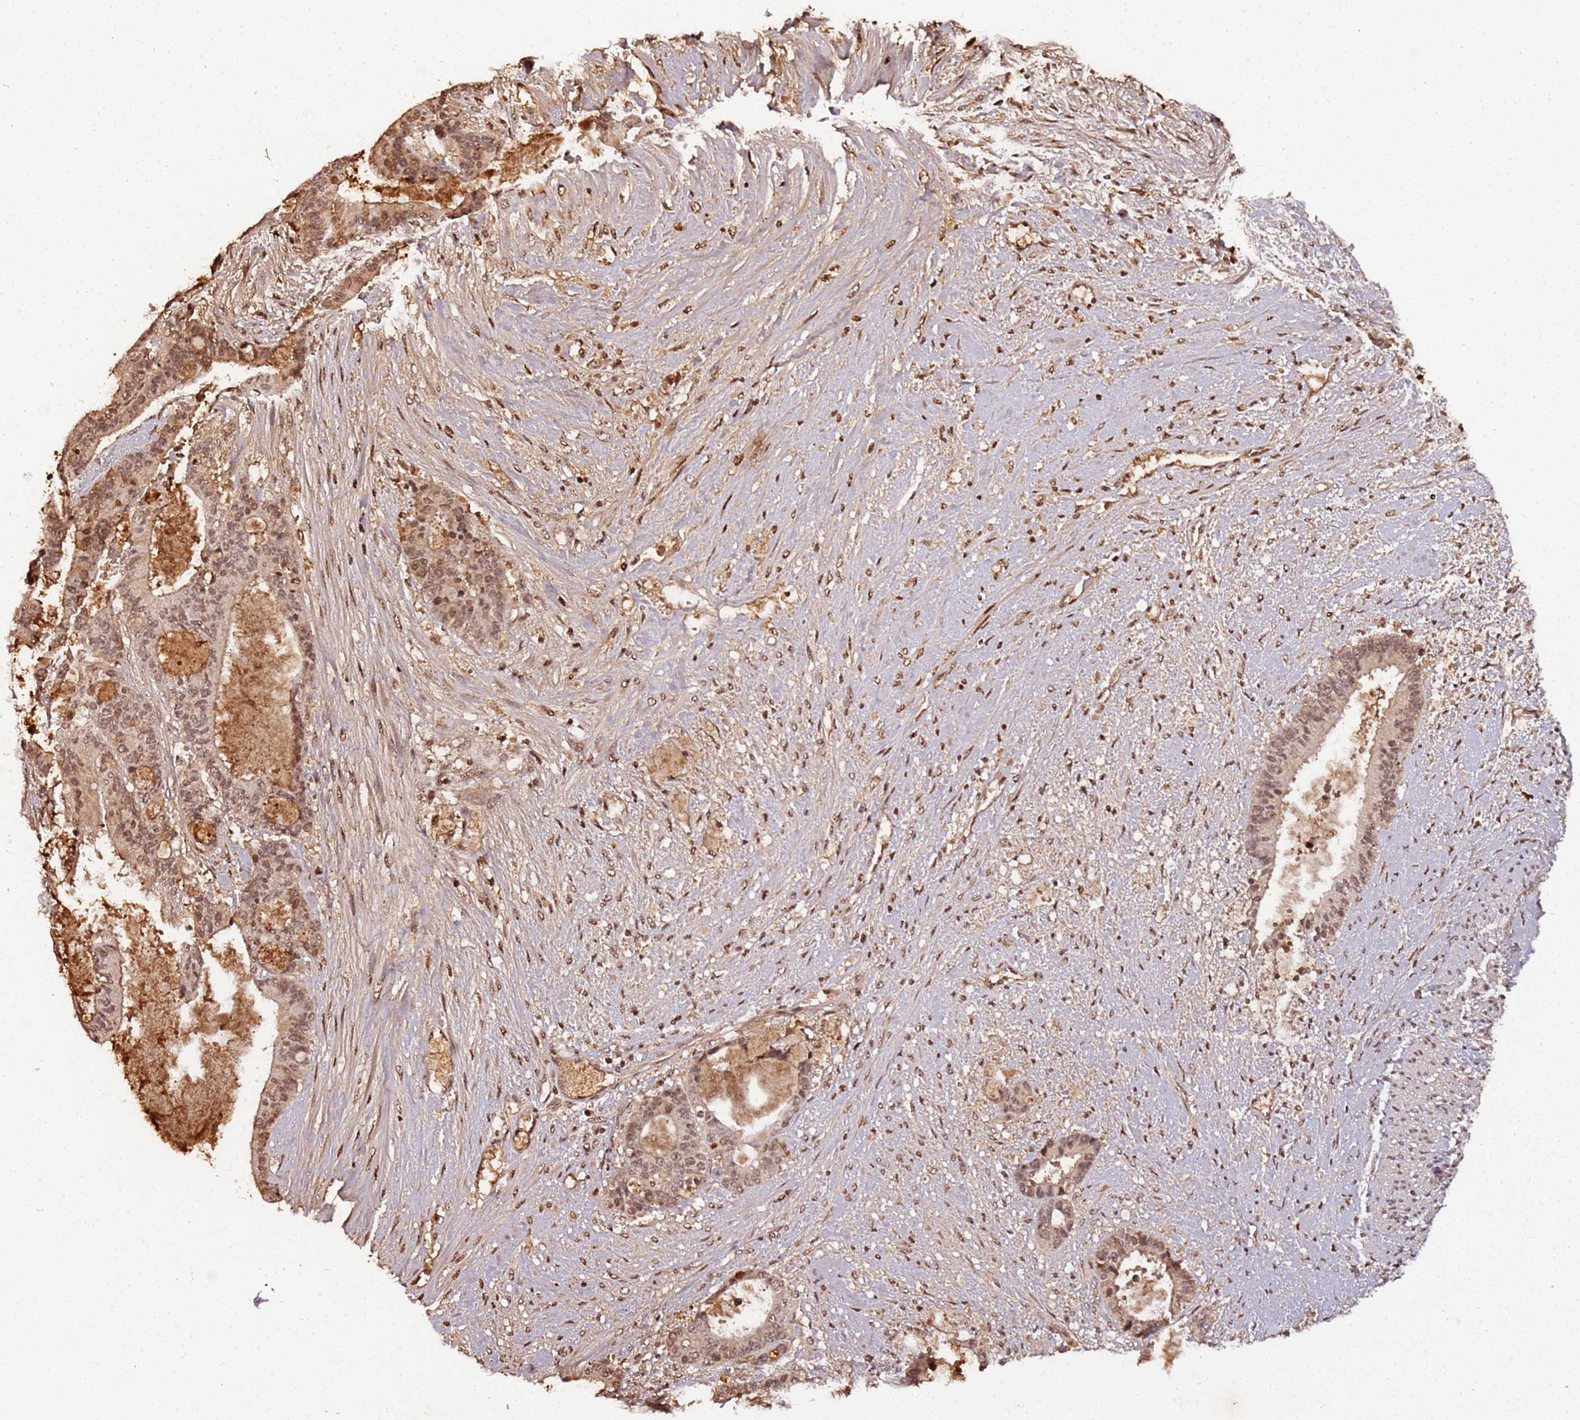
{"staining": {"intensity": "moderate", "quantity": ">75%", "location": "nuclear"}, "tissue": "liver cancer", "cell_type": "Tumor cells", "image_type": "cancer", "snomed": [{"axis": "morphology", "description": "Normal tissue, NOS"}, {"axis": "morphology", "description": "Cholangiocarcinoma"}, {"axis": "topography", "description": "Liver"}, {"axis": "topography", "description": "Peripheral nerve tissue"}], "caption": "This image displays immunohistochemistry (IHC) staining of human cholangiocarcinoma (liver), with medium moderate nuclear positivity in approximately >75% of tumor cells.", "gene": "COL1A2", "patient": {"sex": "female", "age": 73}}